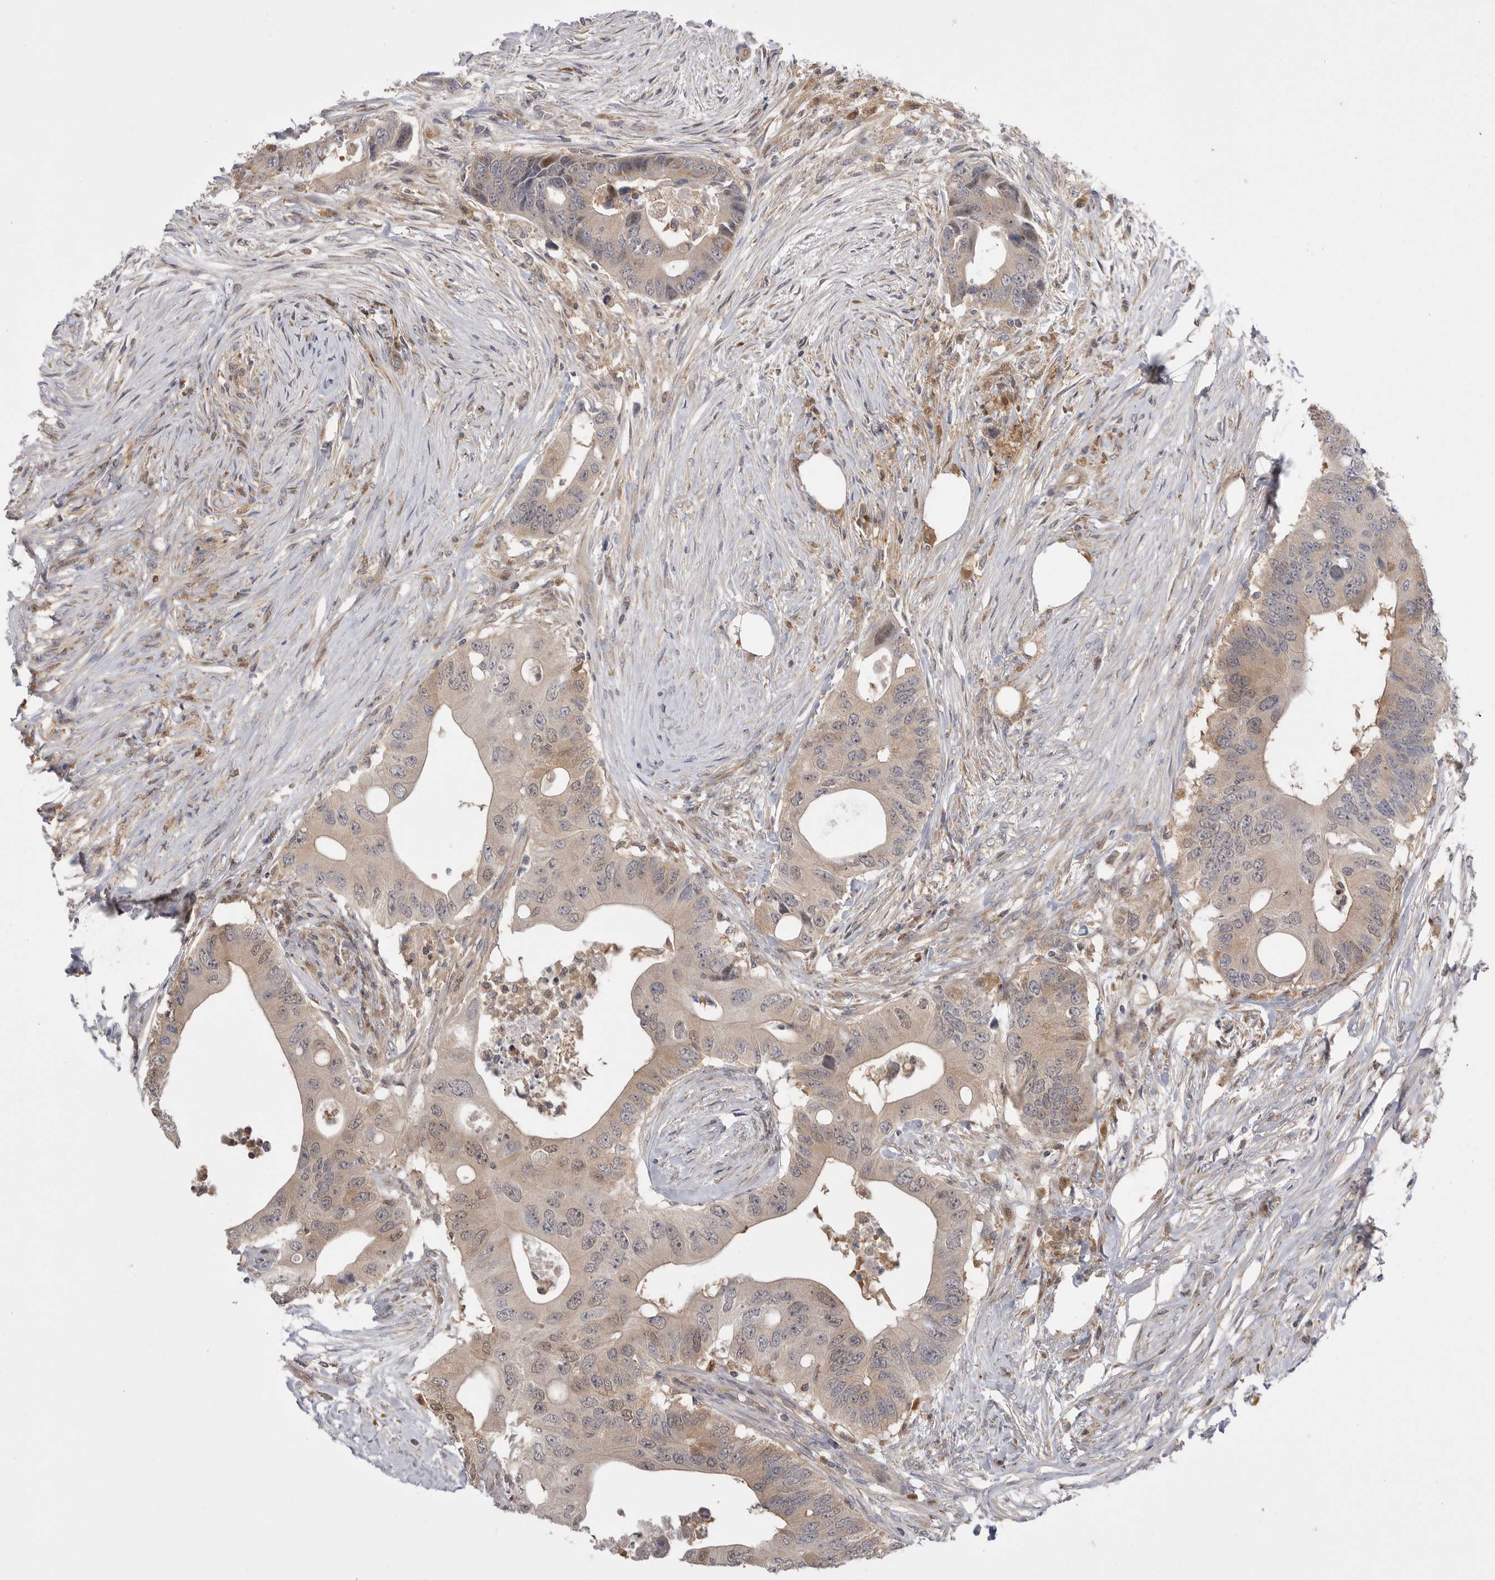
{"staining": {"intensity": "moderate", "quantity": ">75%", "location": "cytoplasmic/membranous"}, "tissue": "colorectal cancer", "cell_type": "Tumor cells", "image_type": "cancer", "snomed": [{"axis": "morphology", "description": "Adenocarcinoma, NOS"}, {"axis": "topography", "description": "Colon"}], "caption": "Protein analysis of colorectal cancer (adenocarcinoma) tissue reveals moderate cytoplasmic/membranous staining in about >75% of tumor cells.", "gene": "KYAT3", "patient": {"sex": "male", "age": 71}}